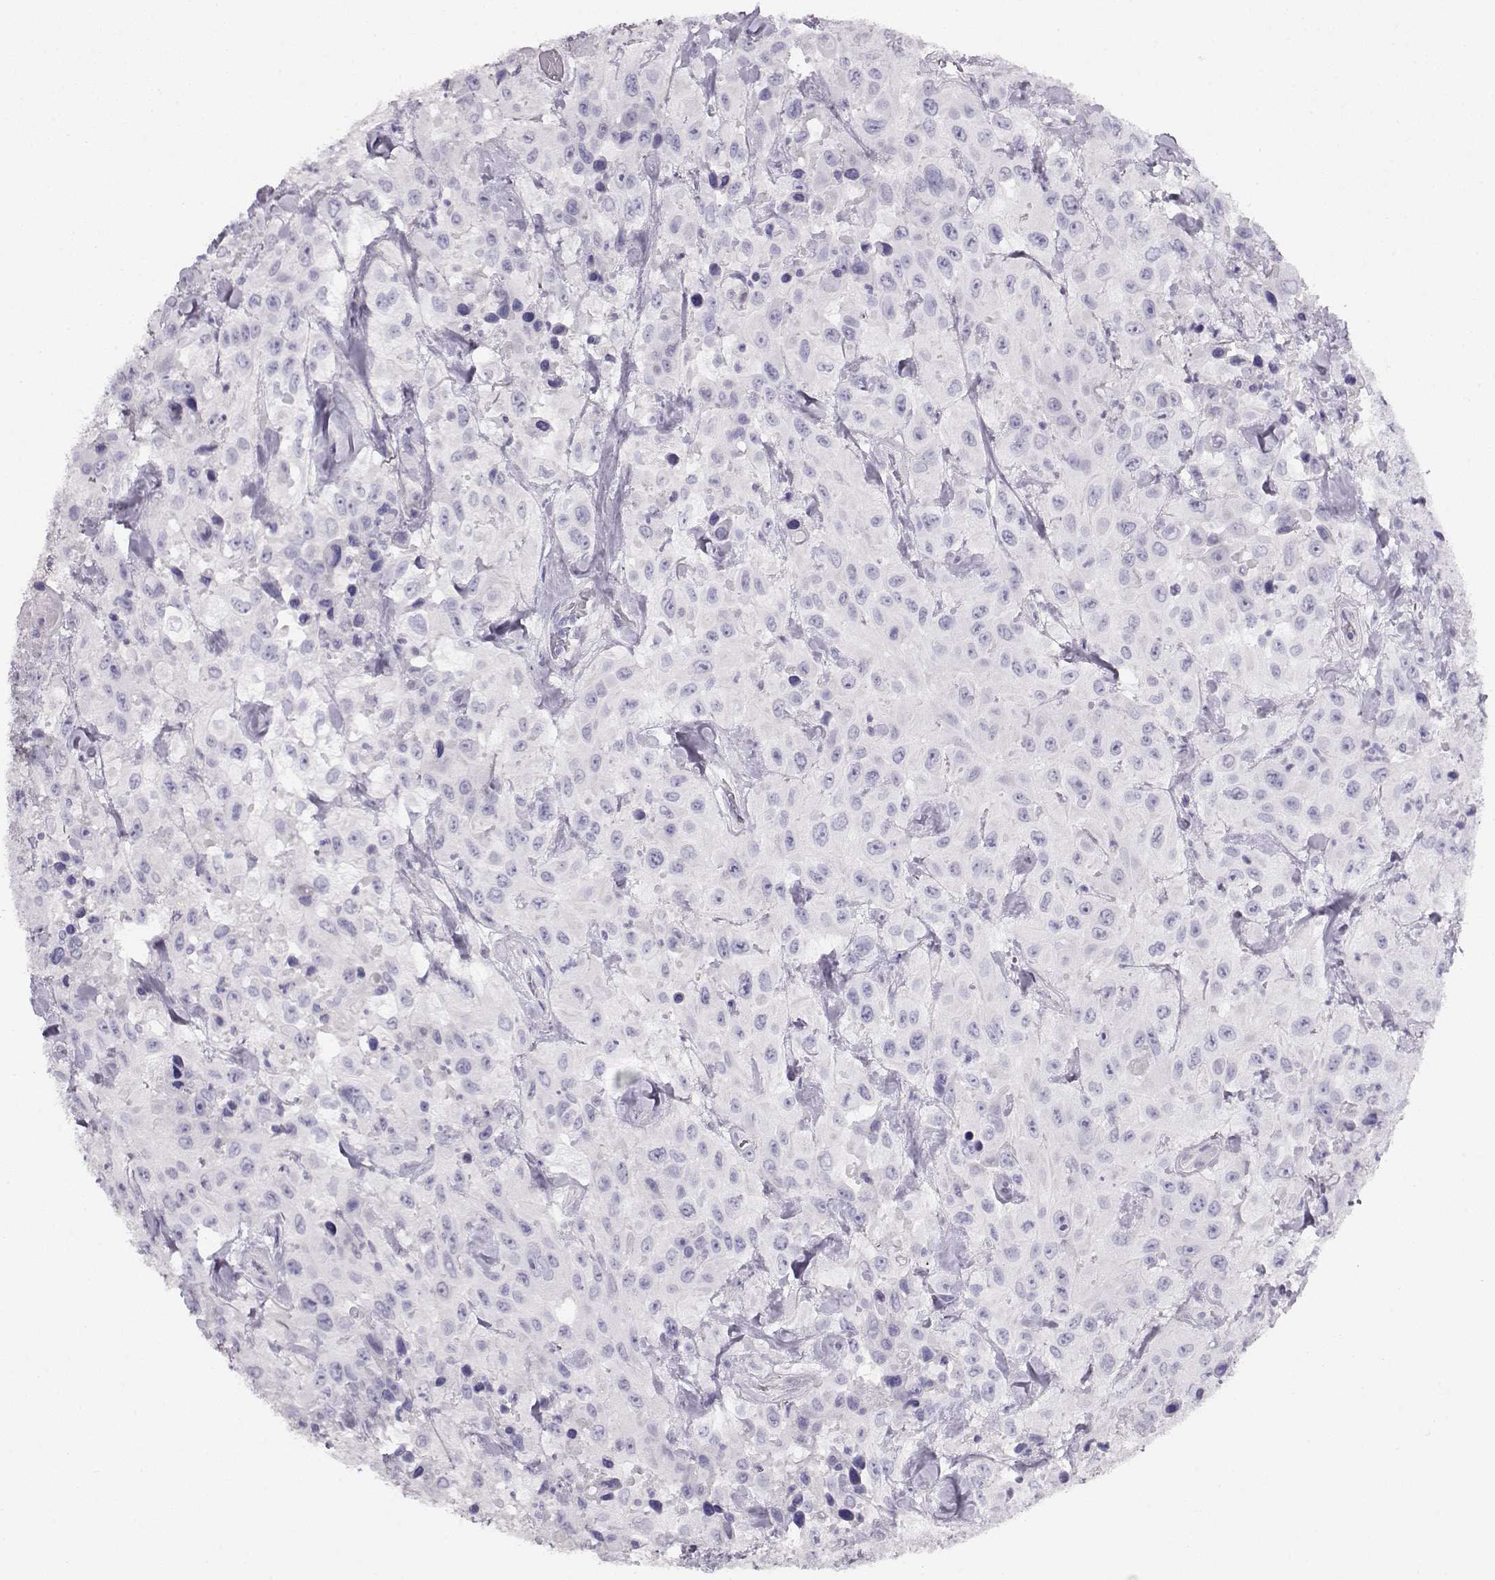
{"staining": {"intensity": "negative", "quantity": "none", "location": "none"}, "tissue": "urothelial cancer", "cell_type": "Tumor cells", "image_type": "cancer", "snomed": [{"axis": "morphology", "description": "Urothelial carcinoma, High grade"}, {"axis": "topography", "description": "Urinary bladder"}], "caption": "Photomicrograph shows no significant protein staining in tumor cells of urothelial carcinoma (high-grade). The staining was performed using DAB to visualize the protein expression in brown, while the nuclei were stained in blue with hematoxylin (Magnification: 20x).", "gene": "ACTN2", "patient": {"sex": "male", "age": 79}}